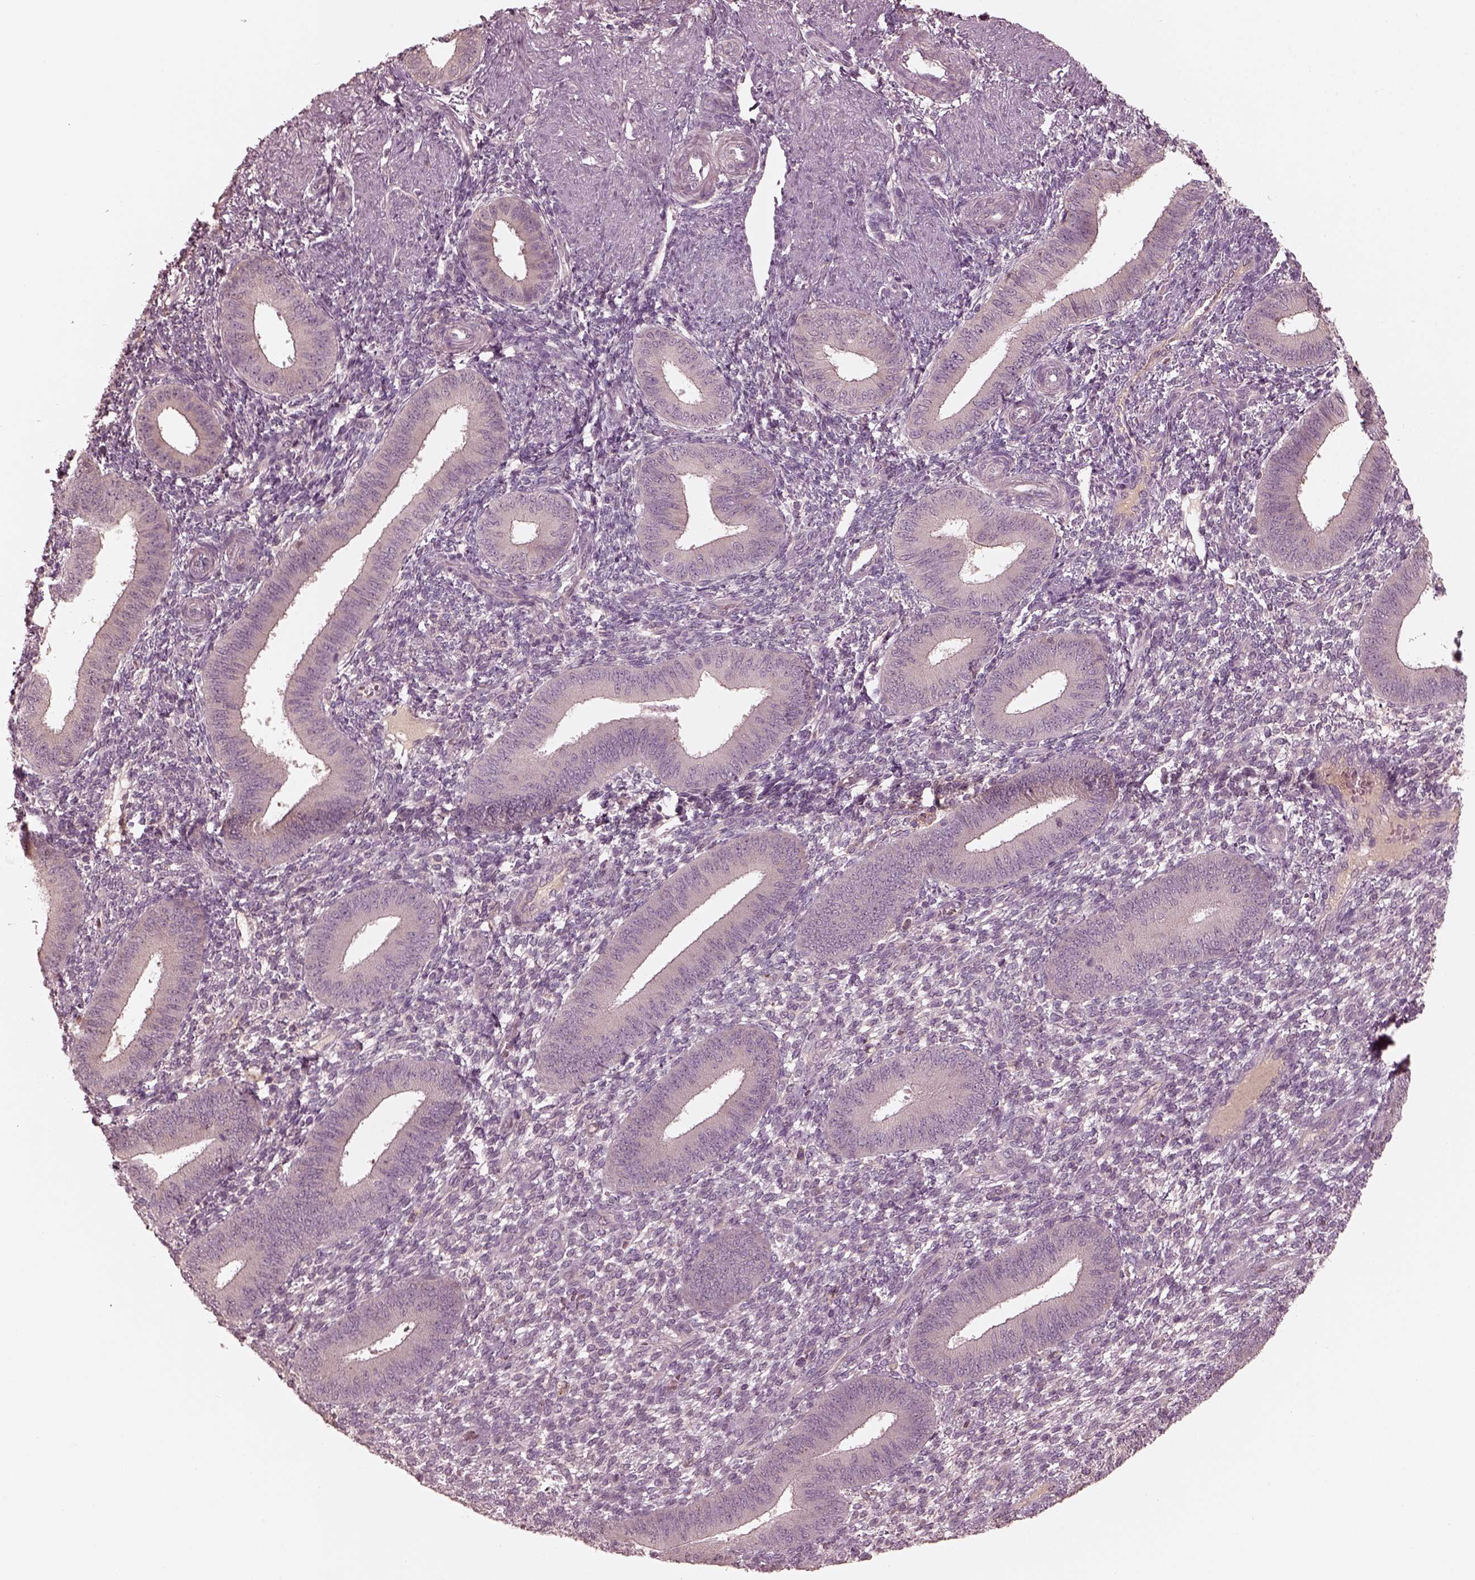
{"staining": {"intensity": "negative", "quantity": "none", "location": "none"}, "tissue": "endometrium", "cell_type": "Cells in endometrial stroma", "image_type": "normal", "snomed": [{"axis": "morphology", "description": "Normal tissue, NOS"}, {"axis": "topography", "description": "Endometrium"}], "caption": "This is an immunohistochemistry photomicrograph of normal human endometrium. There is no staining in cells in endometrial stroma.", "gene": "VWA5B1", "patient": {"sex": "female", "age": 39}}